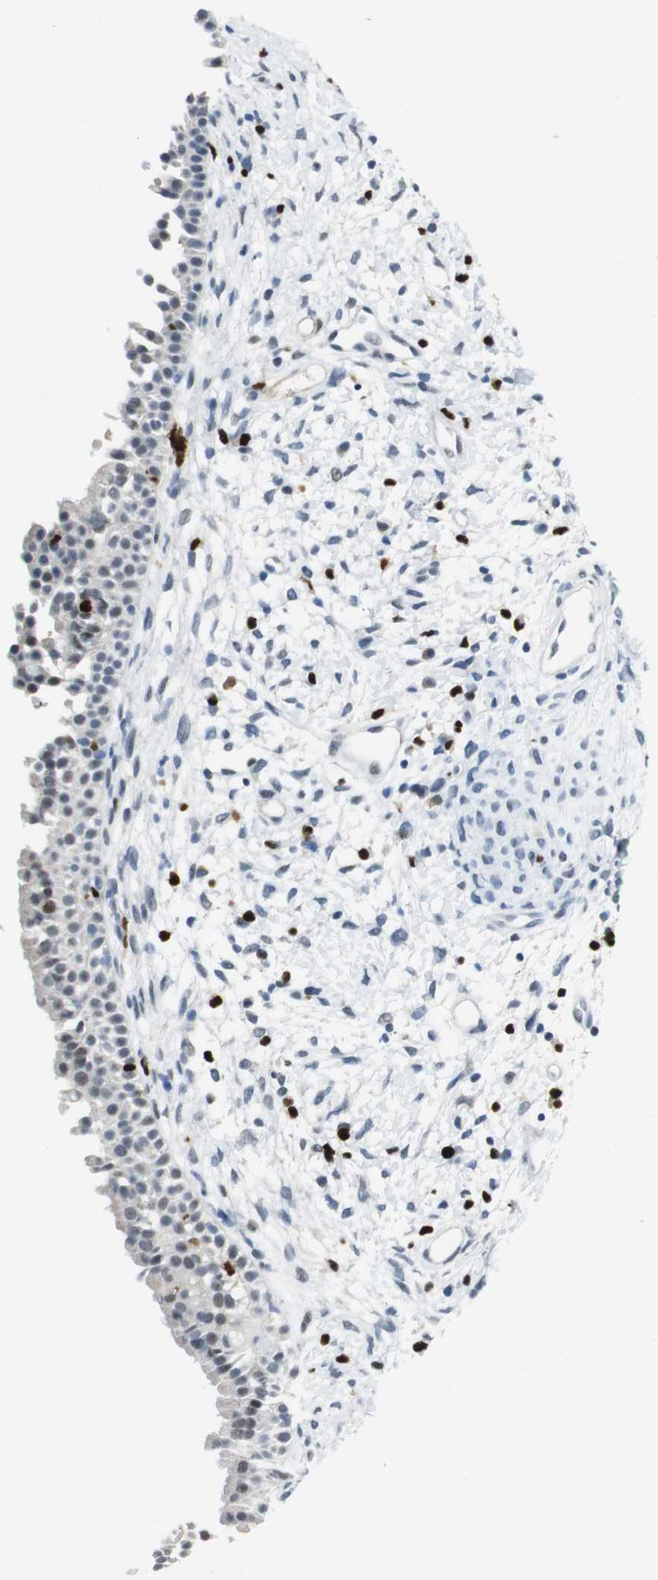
{"staining": {"intensity": "negative", "quantity": "none", "location": "none"}, "tissue": "nasopharynx", "cell_type": "Respiratory epithelial cells", "image_type": "normal", "snomed": [{"axis": "morphology", "description": "Normal tissue, NOS"}, {"axis": "topography", "description": "Nasopharynx"}], "caption": "Nasopharynx stained for a protein using immunohistochemistry exhibits no staining respiratory epithelial cells.", "gene": "IRF8", "patient": {"sex": "male", "age": 22}}